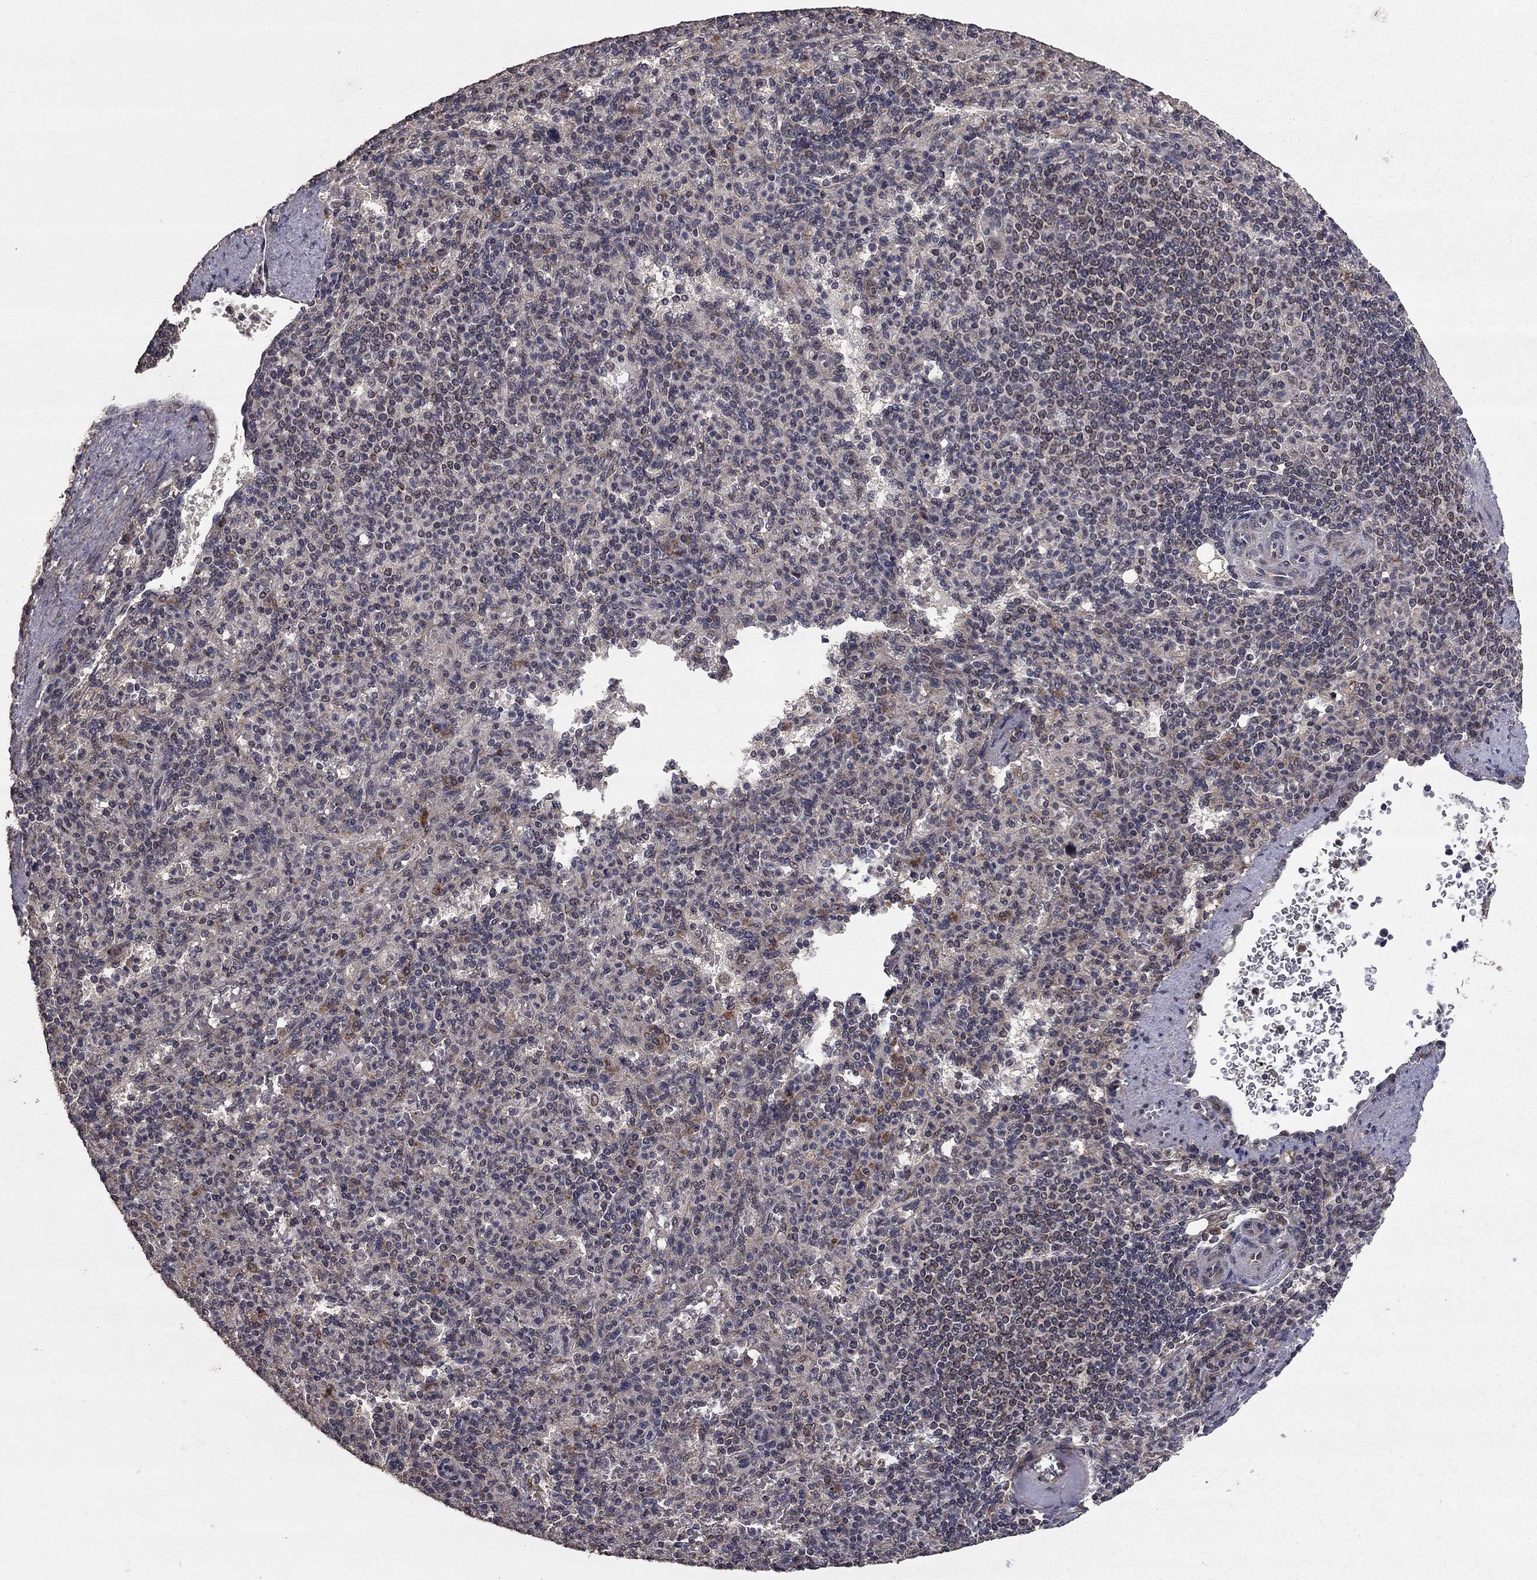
{"staining": {"intensity": "moderate", "quantity": "<25%", "location": "cytoplasmic/membranous"}, "tissue": "spleen", "cell_type": "Cells in red pulp", "image_type": "normal", "snomed": [{"axis": "morphology", "description": "Normal tissue, NOS"}, {"axis": "topography", "description": "Spleen"}], "caption": "IHC of benign human spleen reveals low levels of moderate cytoplasmic/membranous expression in approximately <25% of cells in red pulp.", "gene": "DHRS1", "patient": {"sex": "female", "age": 74}}